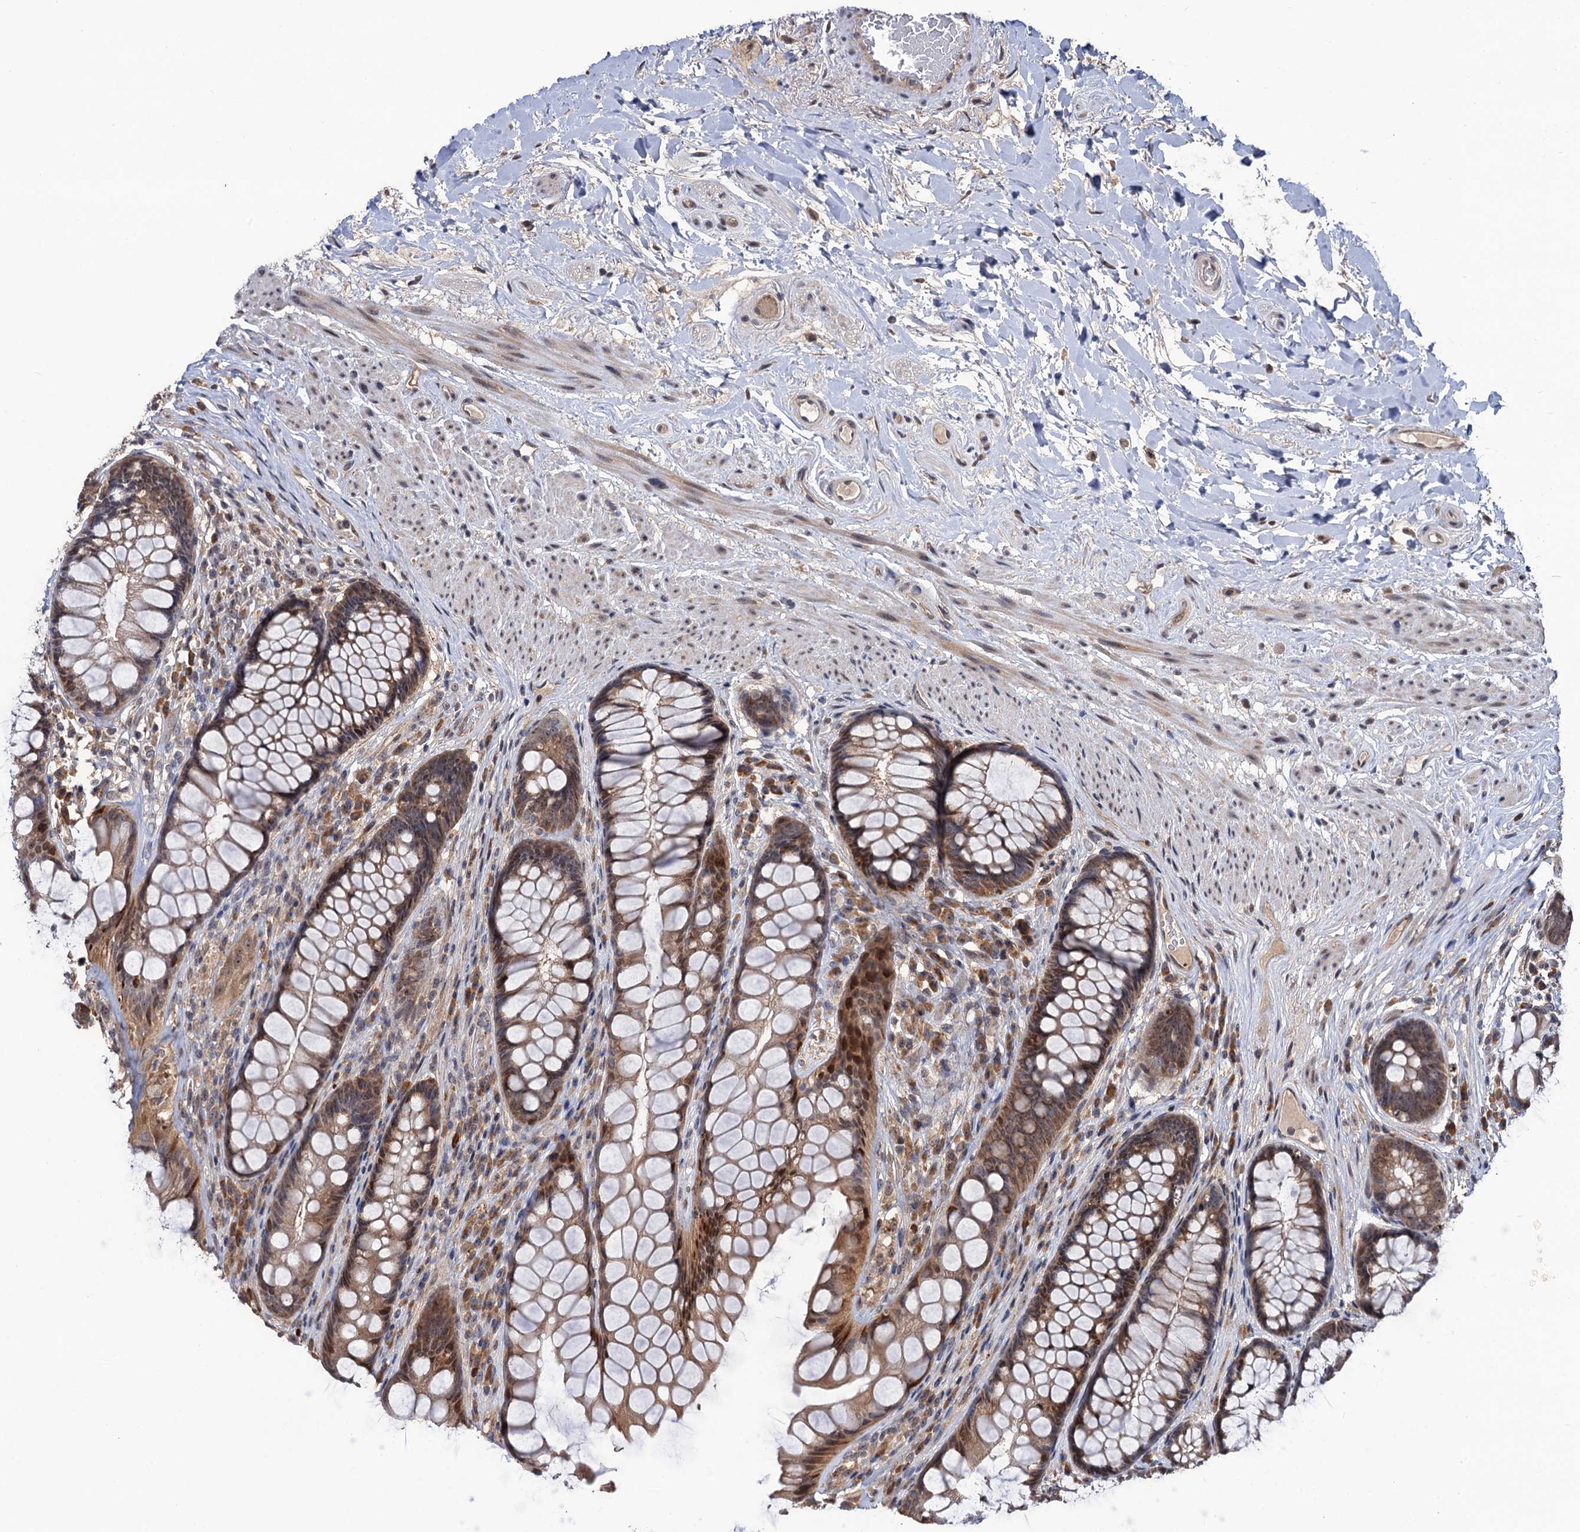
{"staining": {"intensity": "moderate", "quantity": ">75%", "location": "cytoplasmic/membranous,nuclear"}, "tissue": "rectum", "cell_type": "Glandular cells", "image_type": "normal", "snomed": [{"axis": "morphology", "description": "Normal tissue, NOS"}, {"axis": "topography", "description": "Rectum"}], "caption": "Glandular cells demonstrate medium levels of moderate cytoplasmic/membranous,nuclear expression in about >75% of cells in unremarkable rectum.", "gene": "LRRC63", "patient": {"sex": "male", "age": 74}}